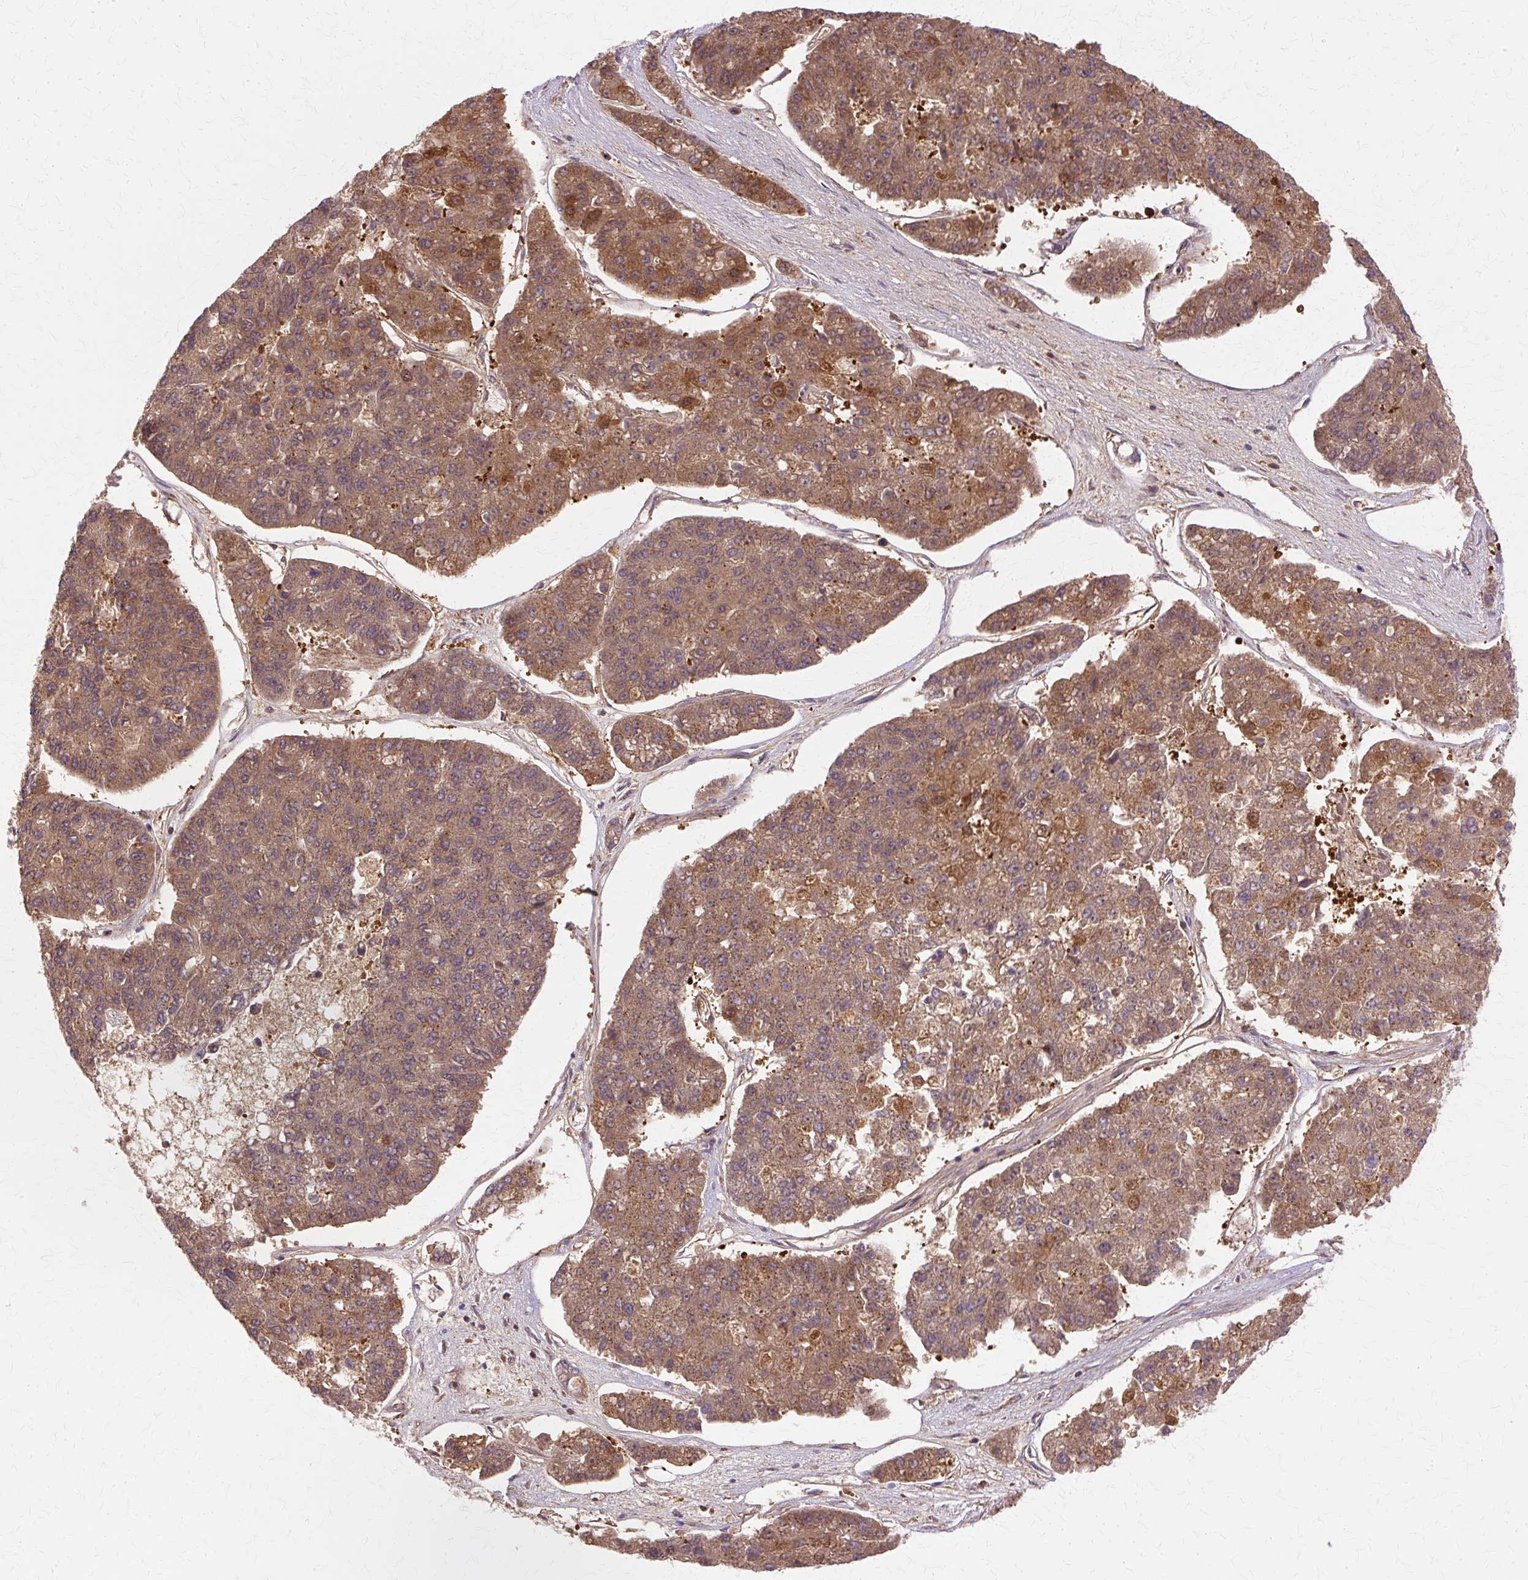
{"staining": {"intensity": "moderate", "quantity": ">75%", "location": "cytoplasmic/membranous"}, "tissue": "pancreatic cancer", "cell_type": "Tumor cells", "image_type": "cancer", "snomed": [{"axis": "morphology", "description": "Adenocarcinoma, NOS"}, {"axis": "topography", "description": "Pancreas"}], "caption": "Immunohistochemical staining of human pancreatic cancer (adenocarcinoma) reveals medium levels of moderate cytoplasmic/membranous protein positivity in about >75% of tumor cells.", "gene": "COPB1", "patient": {"sex": "male", "age": 50}}